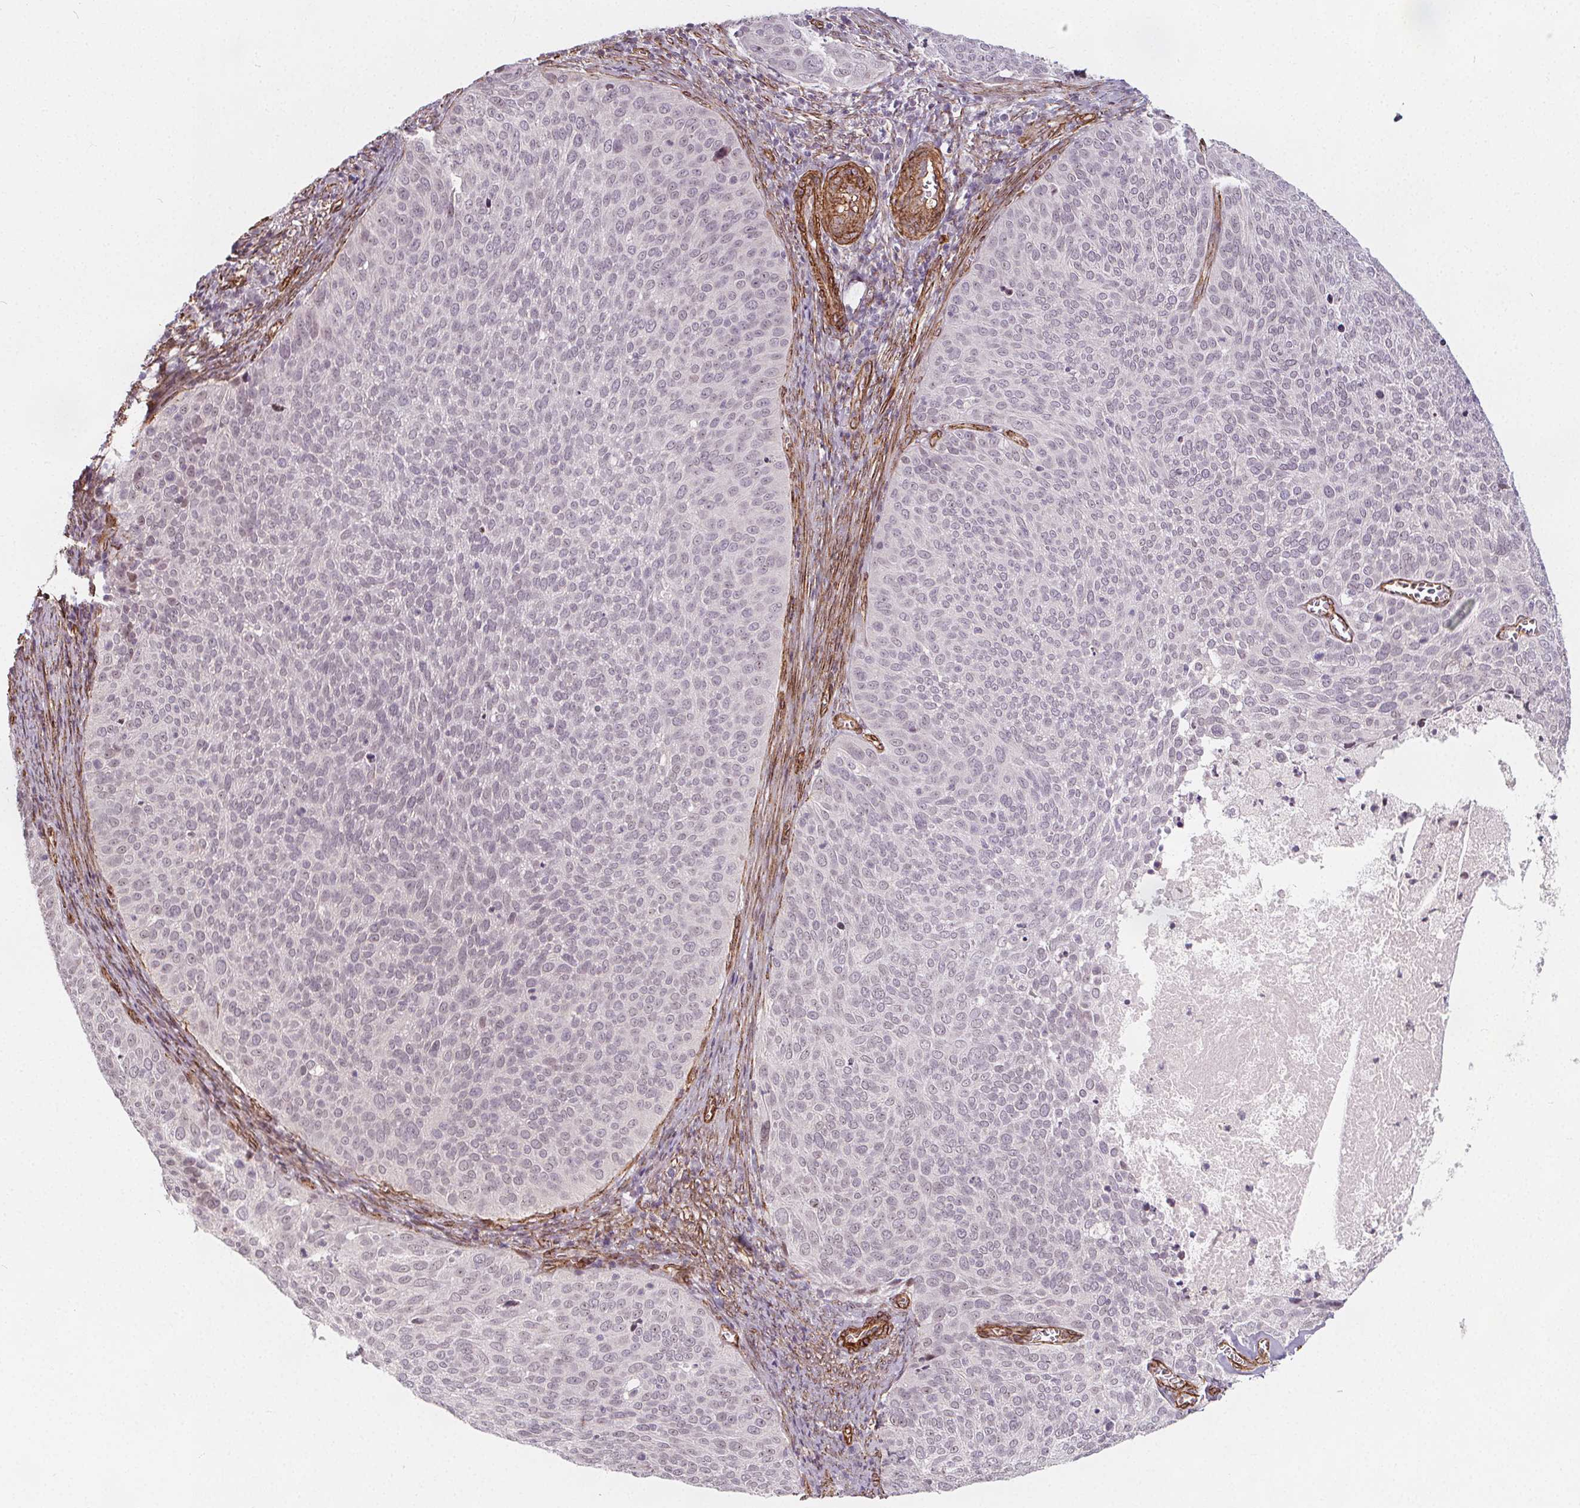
{"staining": {"intensity": "negative", "quantity": "none", "location": "none"}, "tissue": "cervical cancer", "cell_type": "Tumor cells", "image_type": "cancer", "snomed": [{"axis": "morphology", "description": "Squamous cell carcinoma, NOS"}, {"axis": "topography", "description": "Cervix"}], "caption": "DAB immunohistochemical staining of human cervical cancer (squamous cell carcinoma) demonstrates no significant positivity in tumor cells.", "gene": "HAS1", "patient": {"sex": "female", "age": 39}}